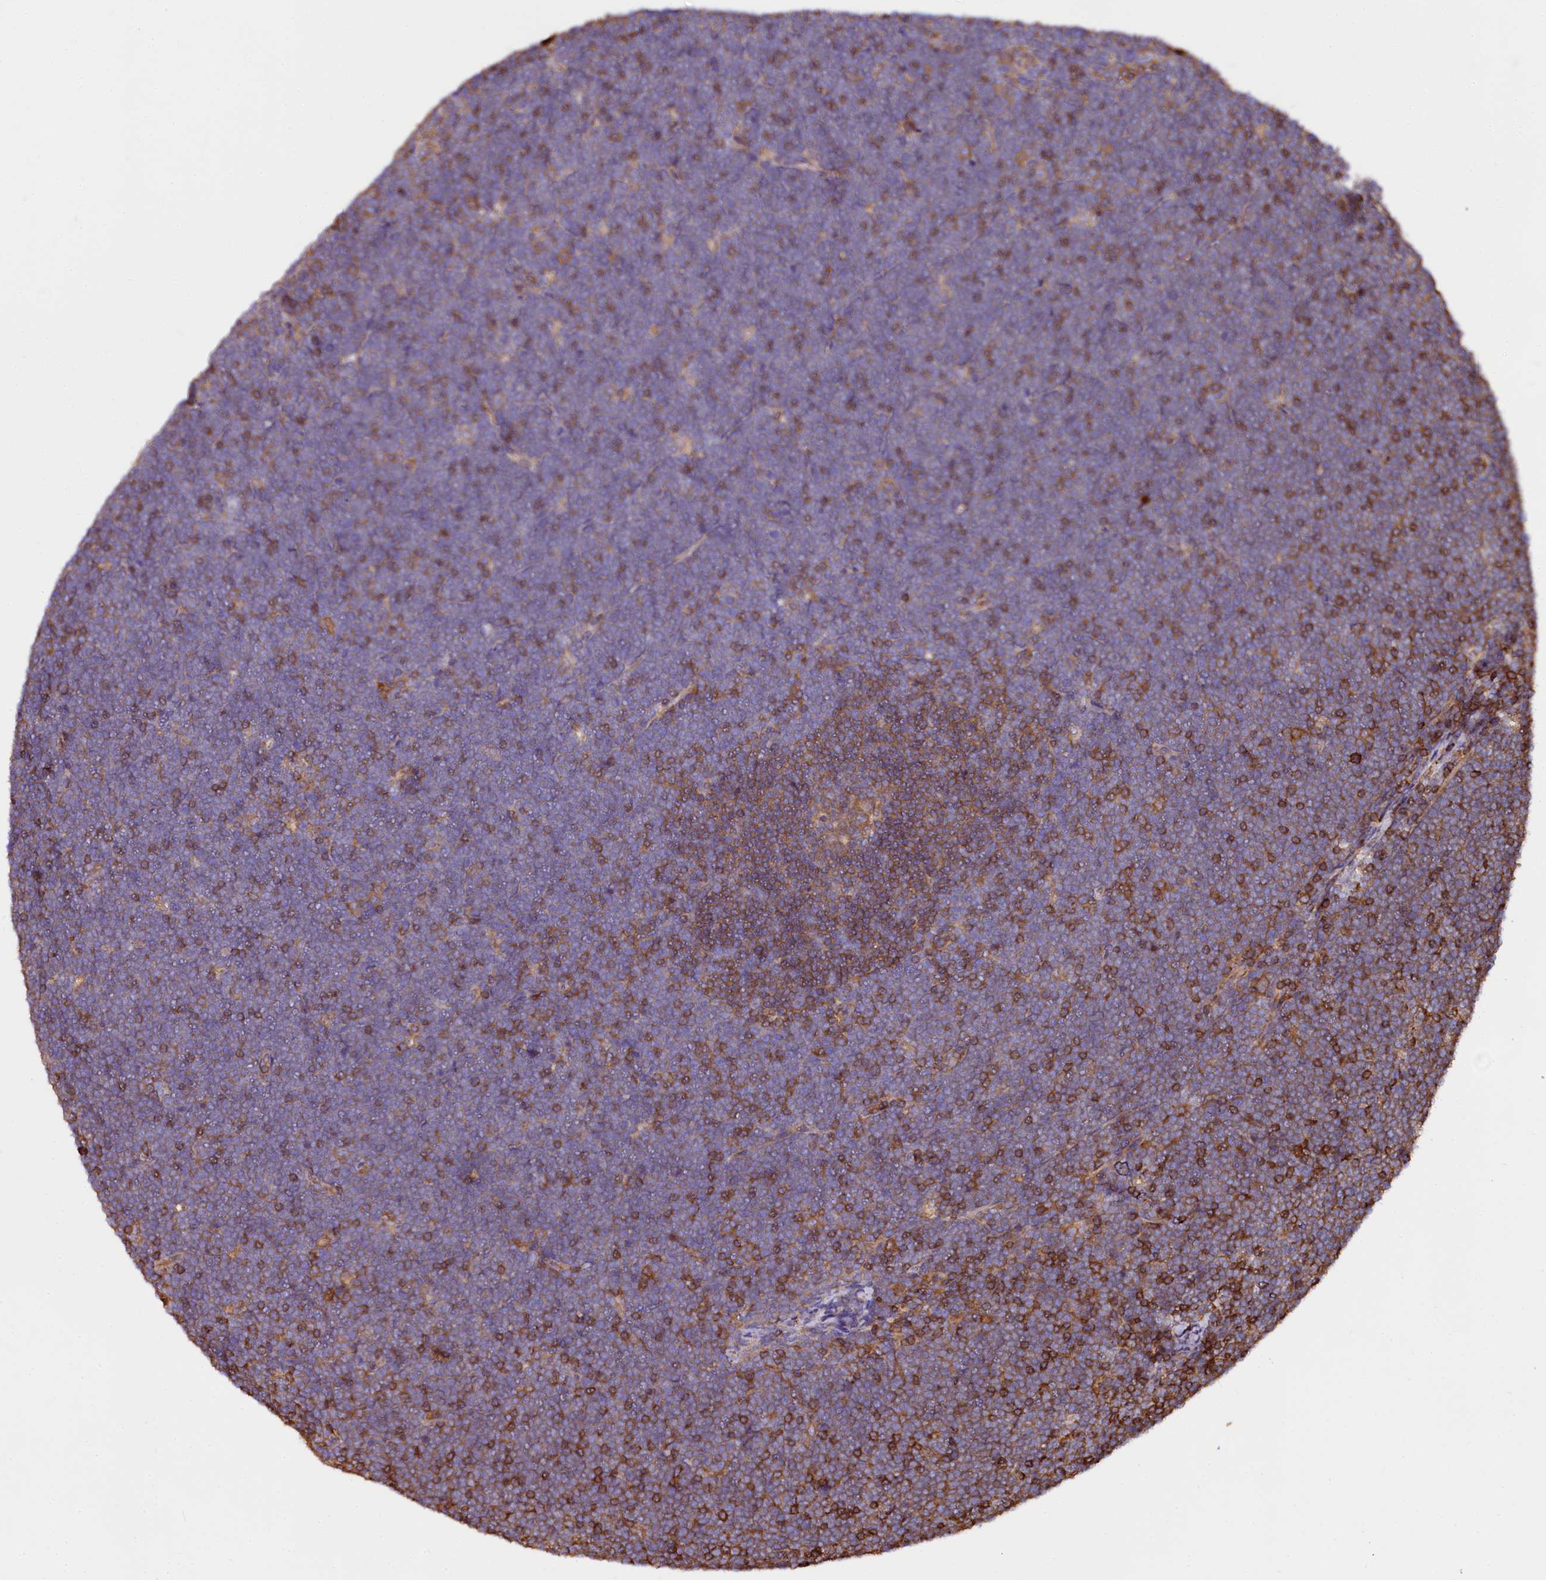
{"staining": {"intensity": "moderate", "quantity": "<25%", "location": "cytoplasmic/membranous"}, "tissue": "lymphoma", "cell_type": "Tumor cells", "image_type": "cancer", "snomed": [{"axis": "morphology", "description": "Malignant lymphoma, non-Hodgkin's type, High grade"}, {"axis": "topography", "description": "Lymph node"}], "caption": "Immunohistochemistry (IHC) staining of lymphoma, which shows low levels of moderate cytoplasmic/membranous expression in about <25% of tumor cells indicating moderate cytoplasmic/membranous protein expression. The staining was performed using DAB (3,3'-diaminobenzidine) (brown) for protein detection and nuclei were counterstained in hematoxylin (blue).", "gene": "RARS2", "patient": {"sex": "male", "age": 13}}